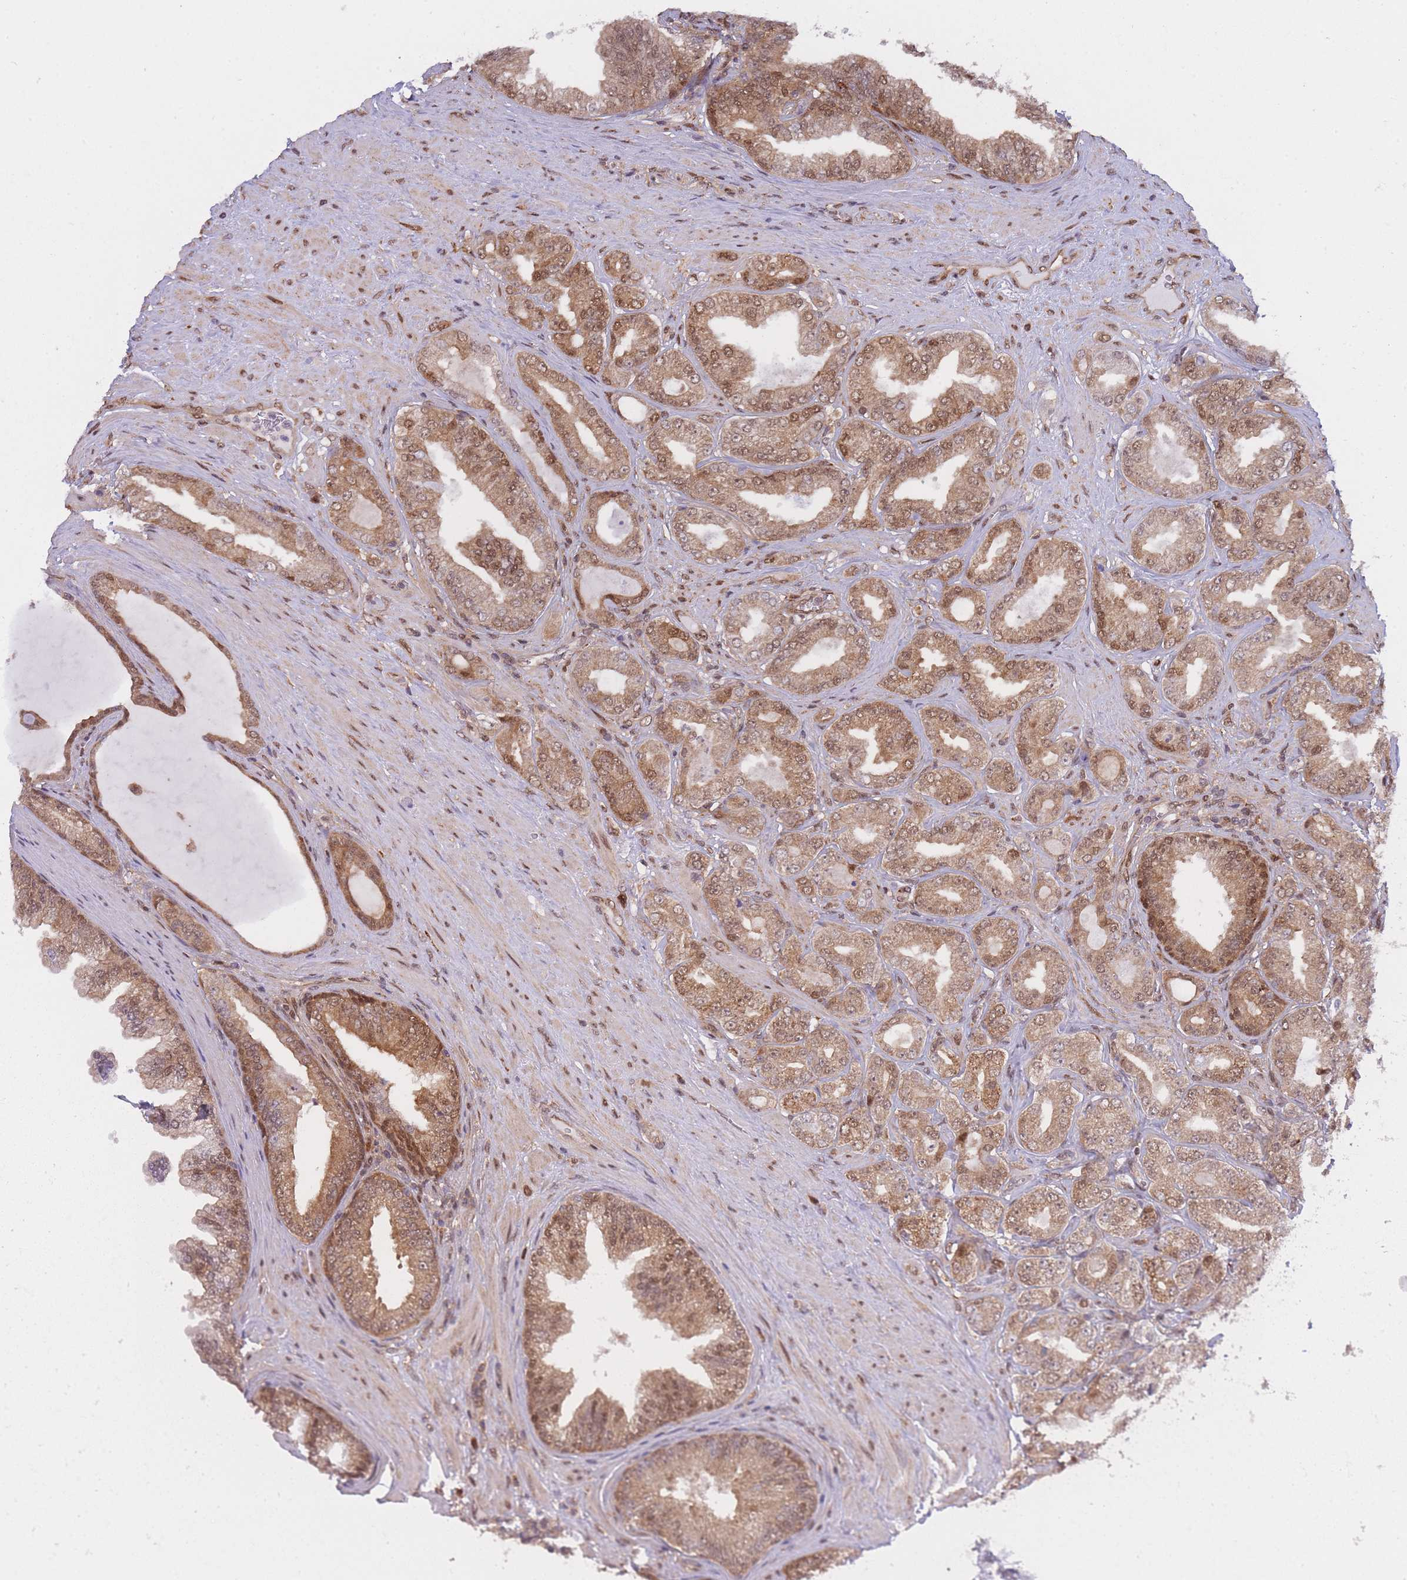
{"staining": {"intensity": "moderate", "quantity": ">75%", "location": "cytoplasmic/membranous,nuclear"}, "tissue": "prostate cancer", "cell_type": "Tumor cells", "image_type": "cancer", "snomed": [{"axis": "morphology", "description": "Adenocarcinoma, Low grade"}, {"axis": "topography", "description": "Prostate"}], "caption": "This image exhibits immunohistochemistry (IHC) staining of human prostate low-grade adenocarcinoma, with medium moderate cytoplasmic/membranous and nuclear expression in about >75% of tumor cells.", "gene": "NSFL1C", "patient": {"sex": "male", "age": 63}}